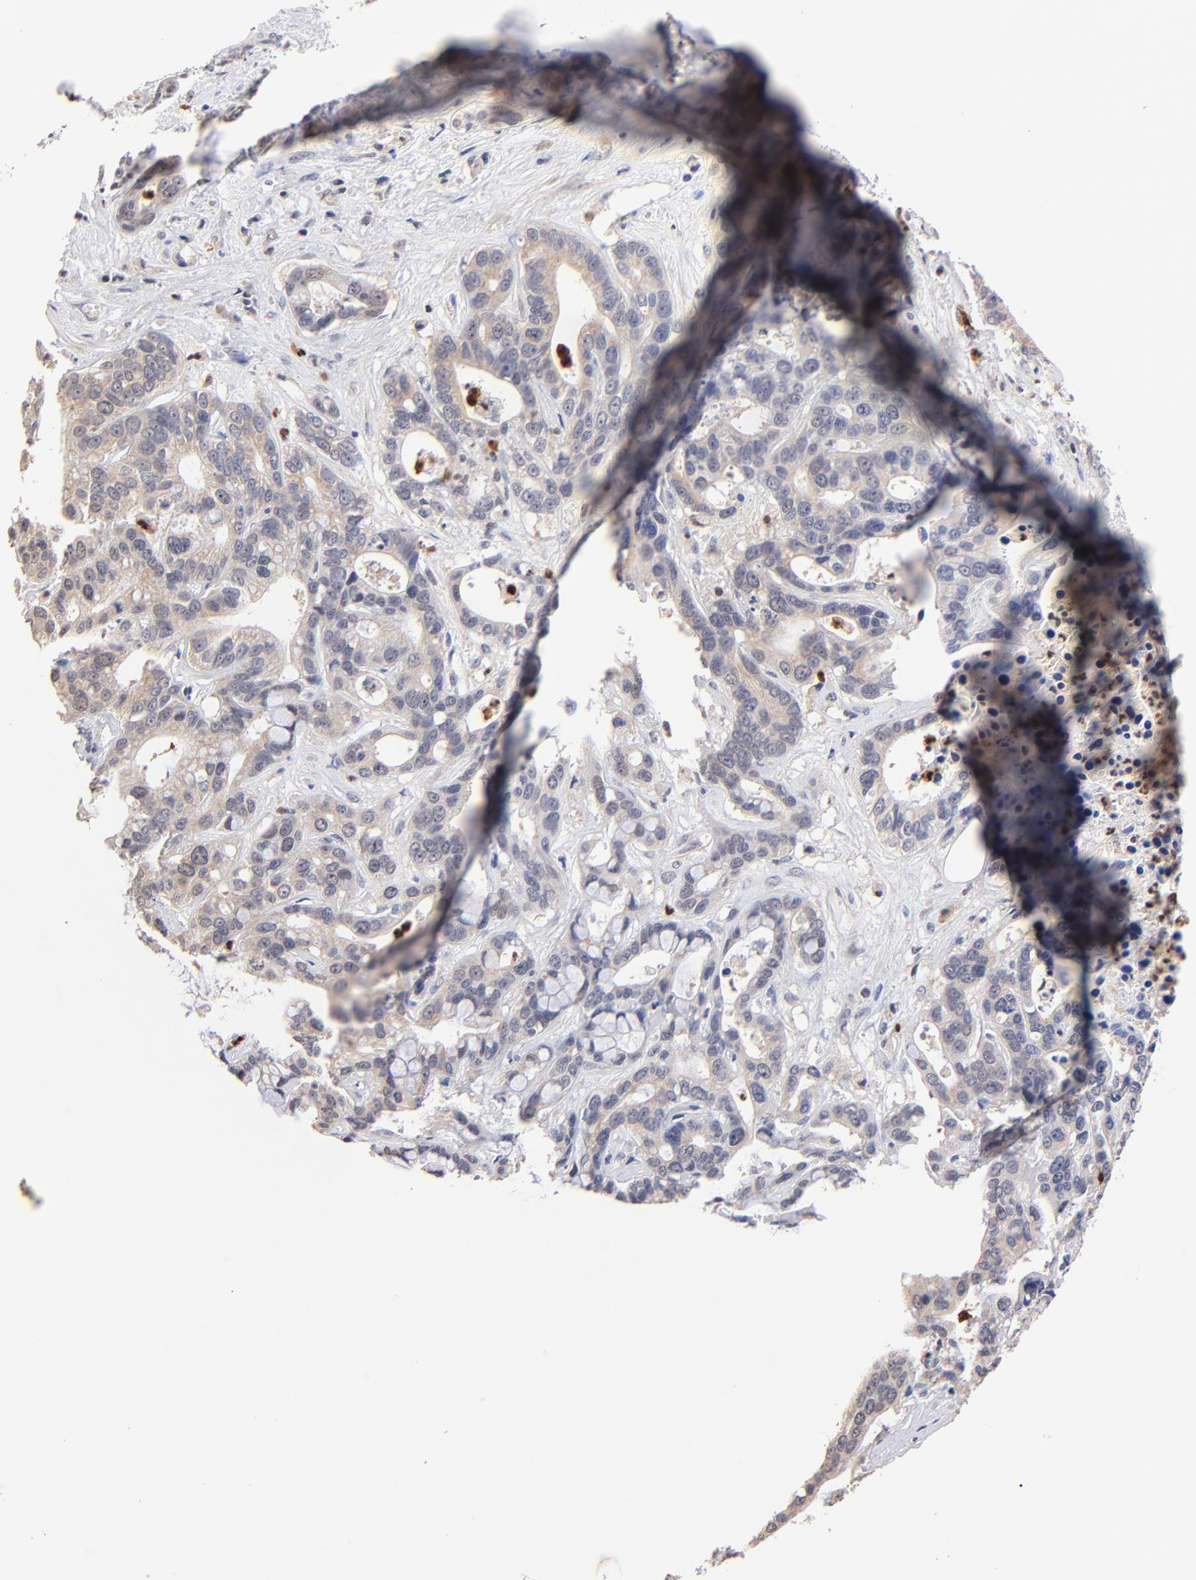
{"staining": {"intensity": "weak", "quantity": ">75%", "location": "cytoplasmic/membranous"}, "tissue": "liver cancer", "cell_type": "Tumor cells", "image_type": "cancer", "snomed": [{"axis": "morphology", "description": "Cholangiocarcinoma"}, {"axis": "topography", "description": "Liver"}], "caption": "Tumor cells exhibit low levels of weak cytoplasmic/membranous expression in about >75% of cells in human cholangiocarcinoma (liver).", "gene": "BBOF1", "patient": {"sex": "female", "age": 65}}